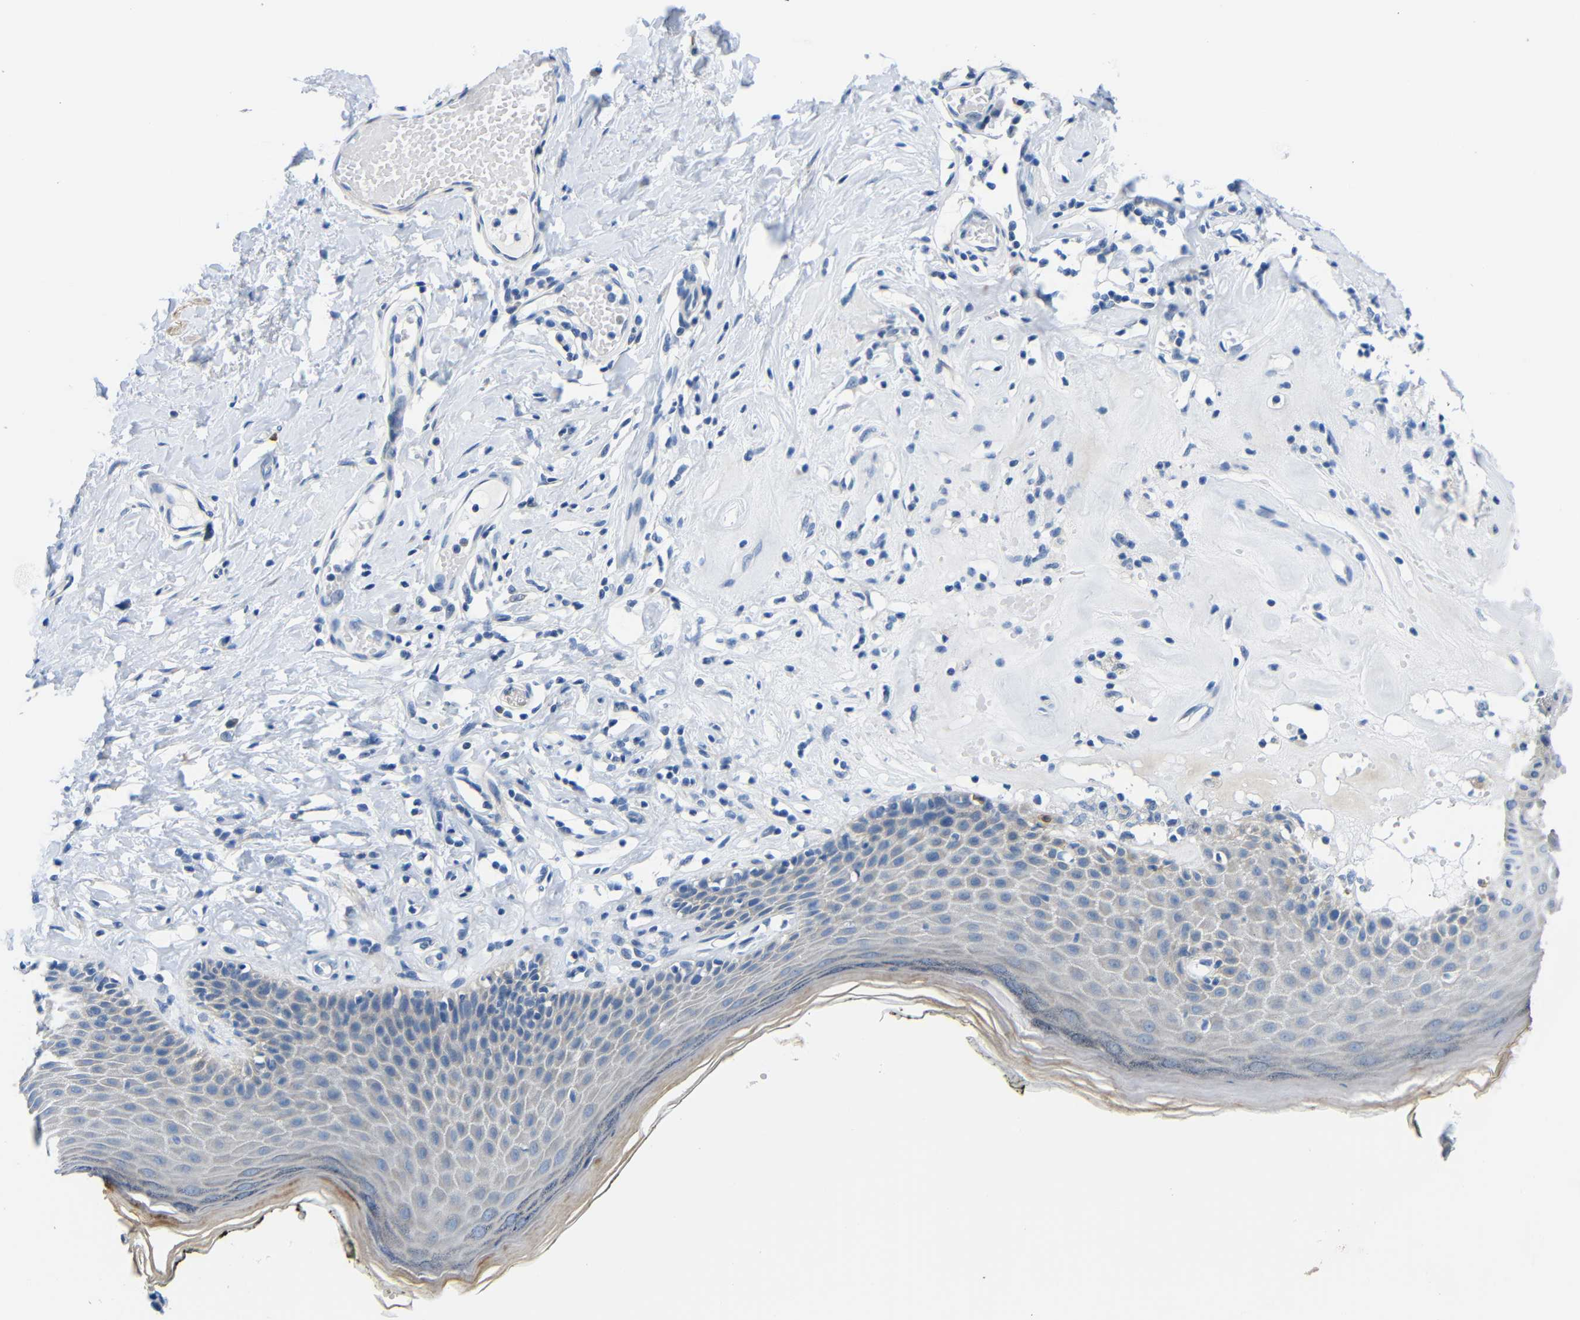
{"staining": {"intensity": "negative", "quantity": "none", "location": "none"}, "tissue": "skin", "cell_type": "Epidermal cells", "image_type": "normal", "snomed": [{"axis": "morphology", "description": "Normal tissue, NOS"}, {"axis": "morphology", "description": "Inflammation, NOS"}, {"axis": "topography", "description": "Vulva"}], "caption": "Immunohistochemistry (IHC) image of unremarkable skin: skin stained with DAB reveals no significant protein expression in epidermal cells. Nuclei are stained in blue.", "gene": "NEGR1", "patient": {"sex": "female", "age": 84}}